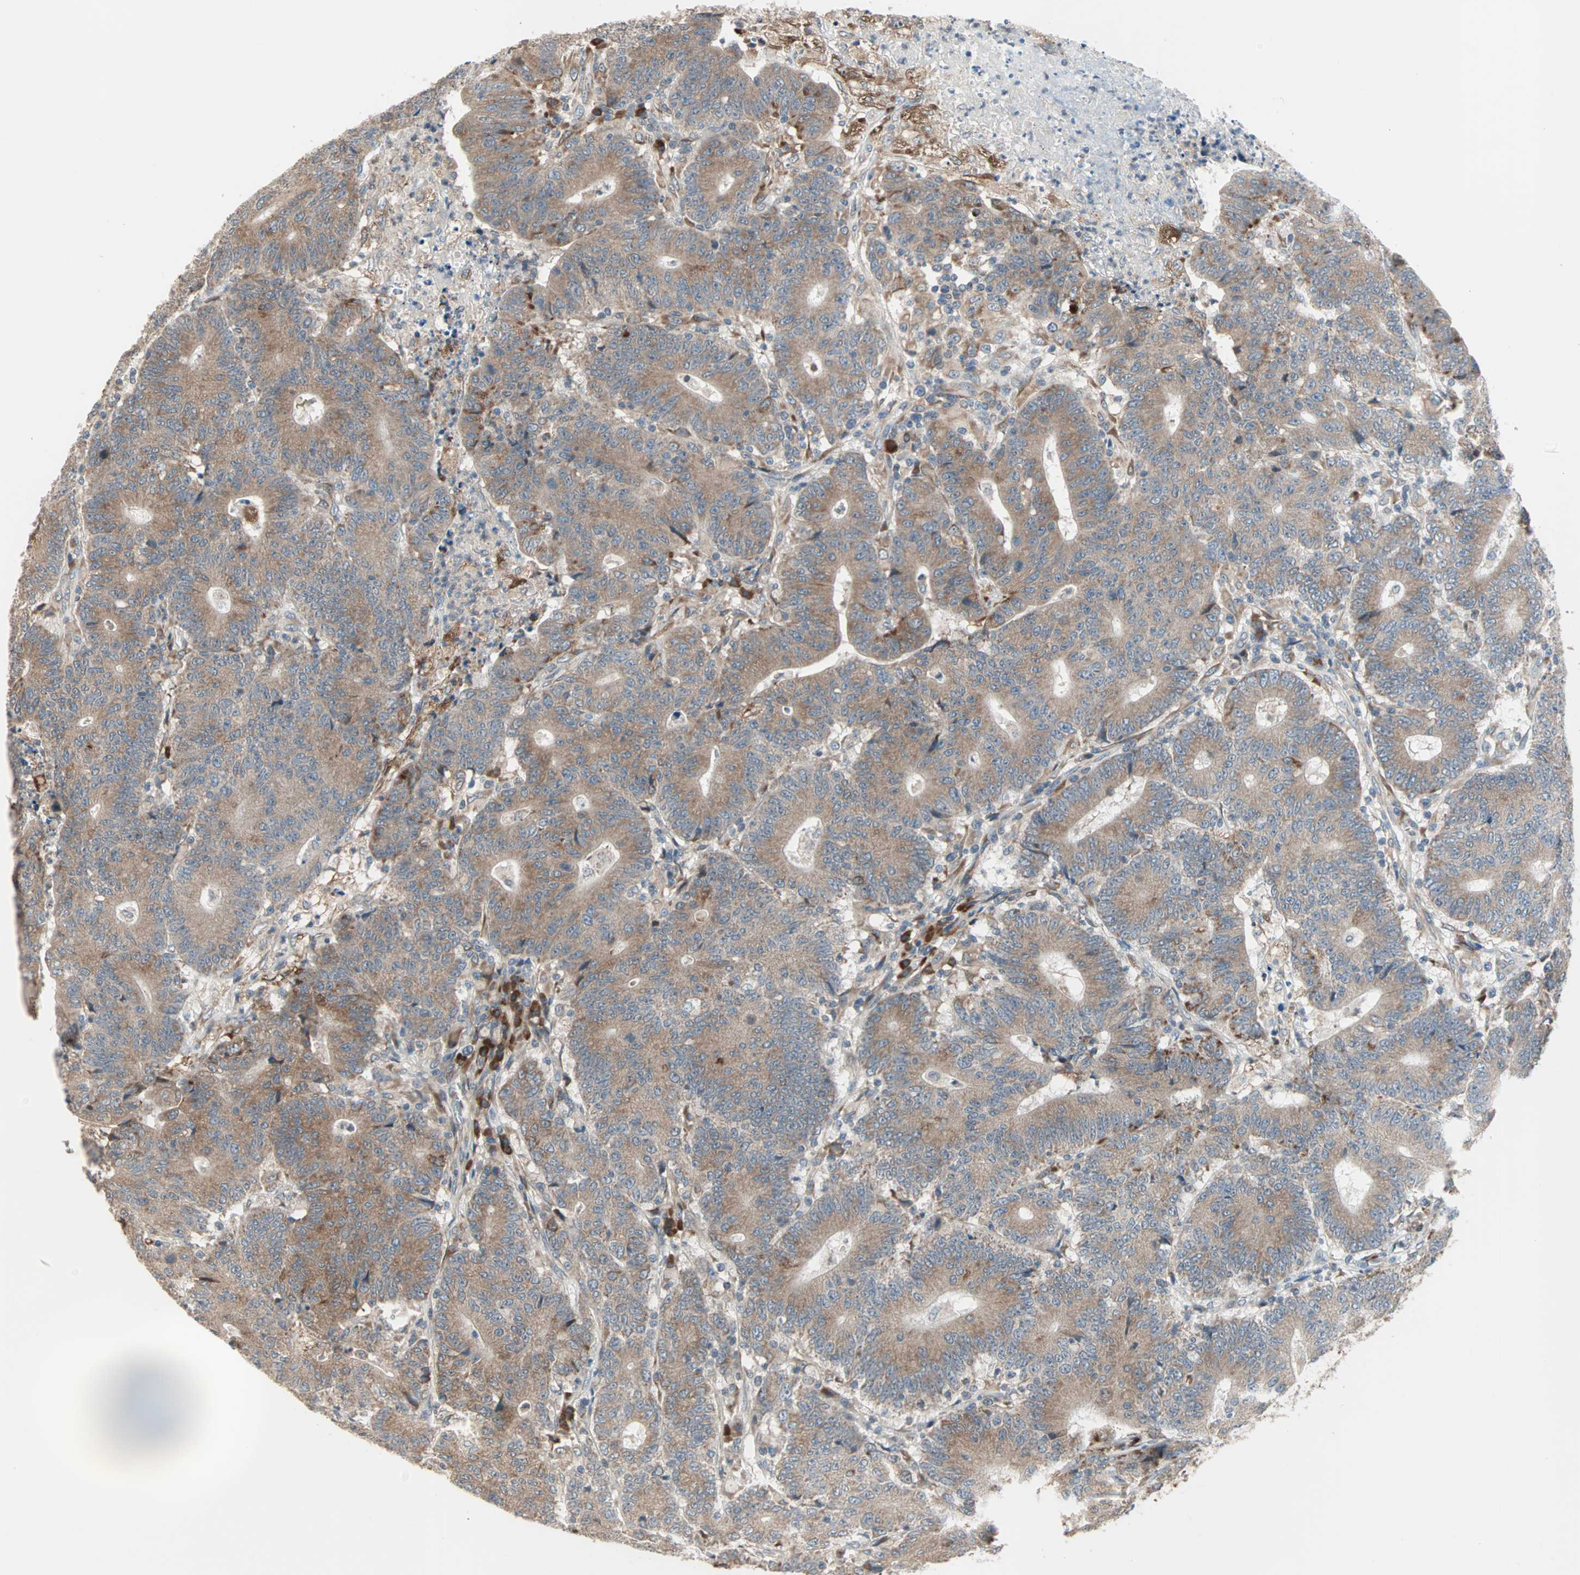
{"staining": {"intensity": "moderate", "quantity": ">75%", "location": "cytoplasmic/membranous"}, "tissue": "colorectal cancer", "cell_type": "Tumor cells", "image_type": "cancer", "snomed": [{"axis": "morphology", "description": "Normal tissue, NOS"}, {"axis": "morphology", "description": "Adenocarcinoma, NOS"}, {"axis": "topography", "description": "Colon"}], "caption": "A brown stain highlights moderate cytoplasmic/membranous positivity of a protein in human adenocarcinoma (colorectal) tumor cells.", "gene": "SAR1A", "patient": {"sex": "female", "age": 75}}